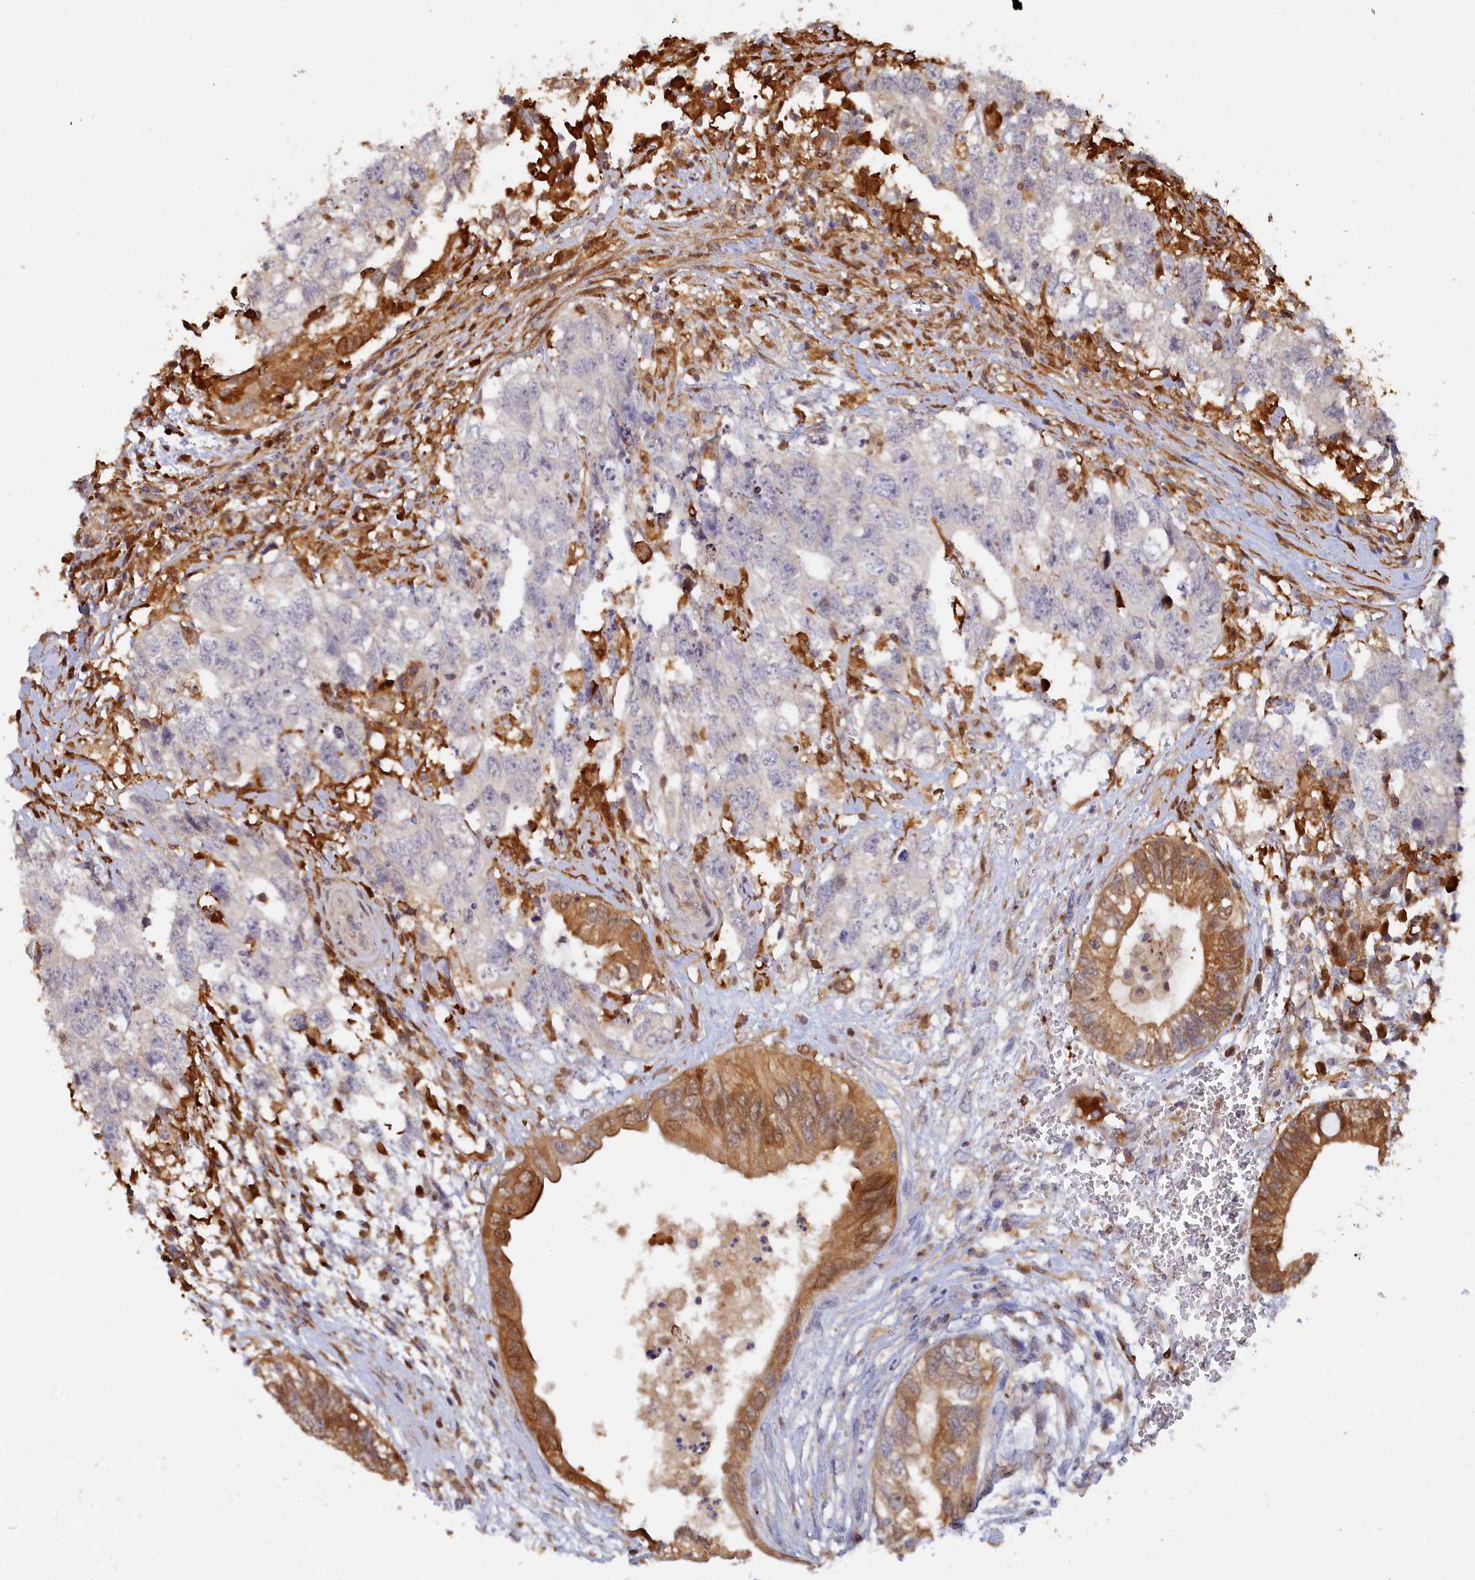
{"staining": {"intensity": "negative", "quantity": "none", "location": "none"}, "tissue": "testis cancer", "cell_type": "Tumor cells", "image_type": "cancer", "snomed": [{"axis": "morphology", "description": "Seminoma, NOS"}, {"axis": "morphology", "description": "Carcinoma, Embryonal, NOS"}, {"axis": "topography", "description": "Testis"}], "caption": "The IHC photomicrograph has no significant staining in tumor cells of testis cancer (embryonal carcinoma) tissue. (DAB (3,3'-diaminobenzidine) IHC, high magnification).", "gene": "SPATA5L1", "patient": {"sex": "male", "age": 29}}